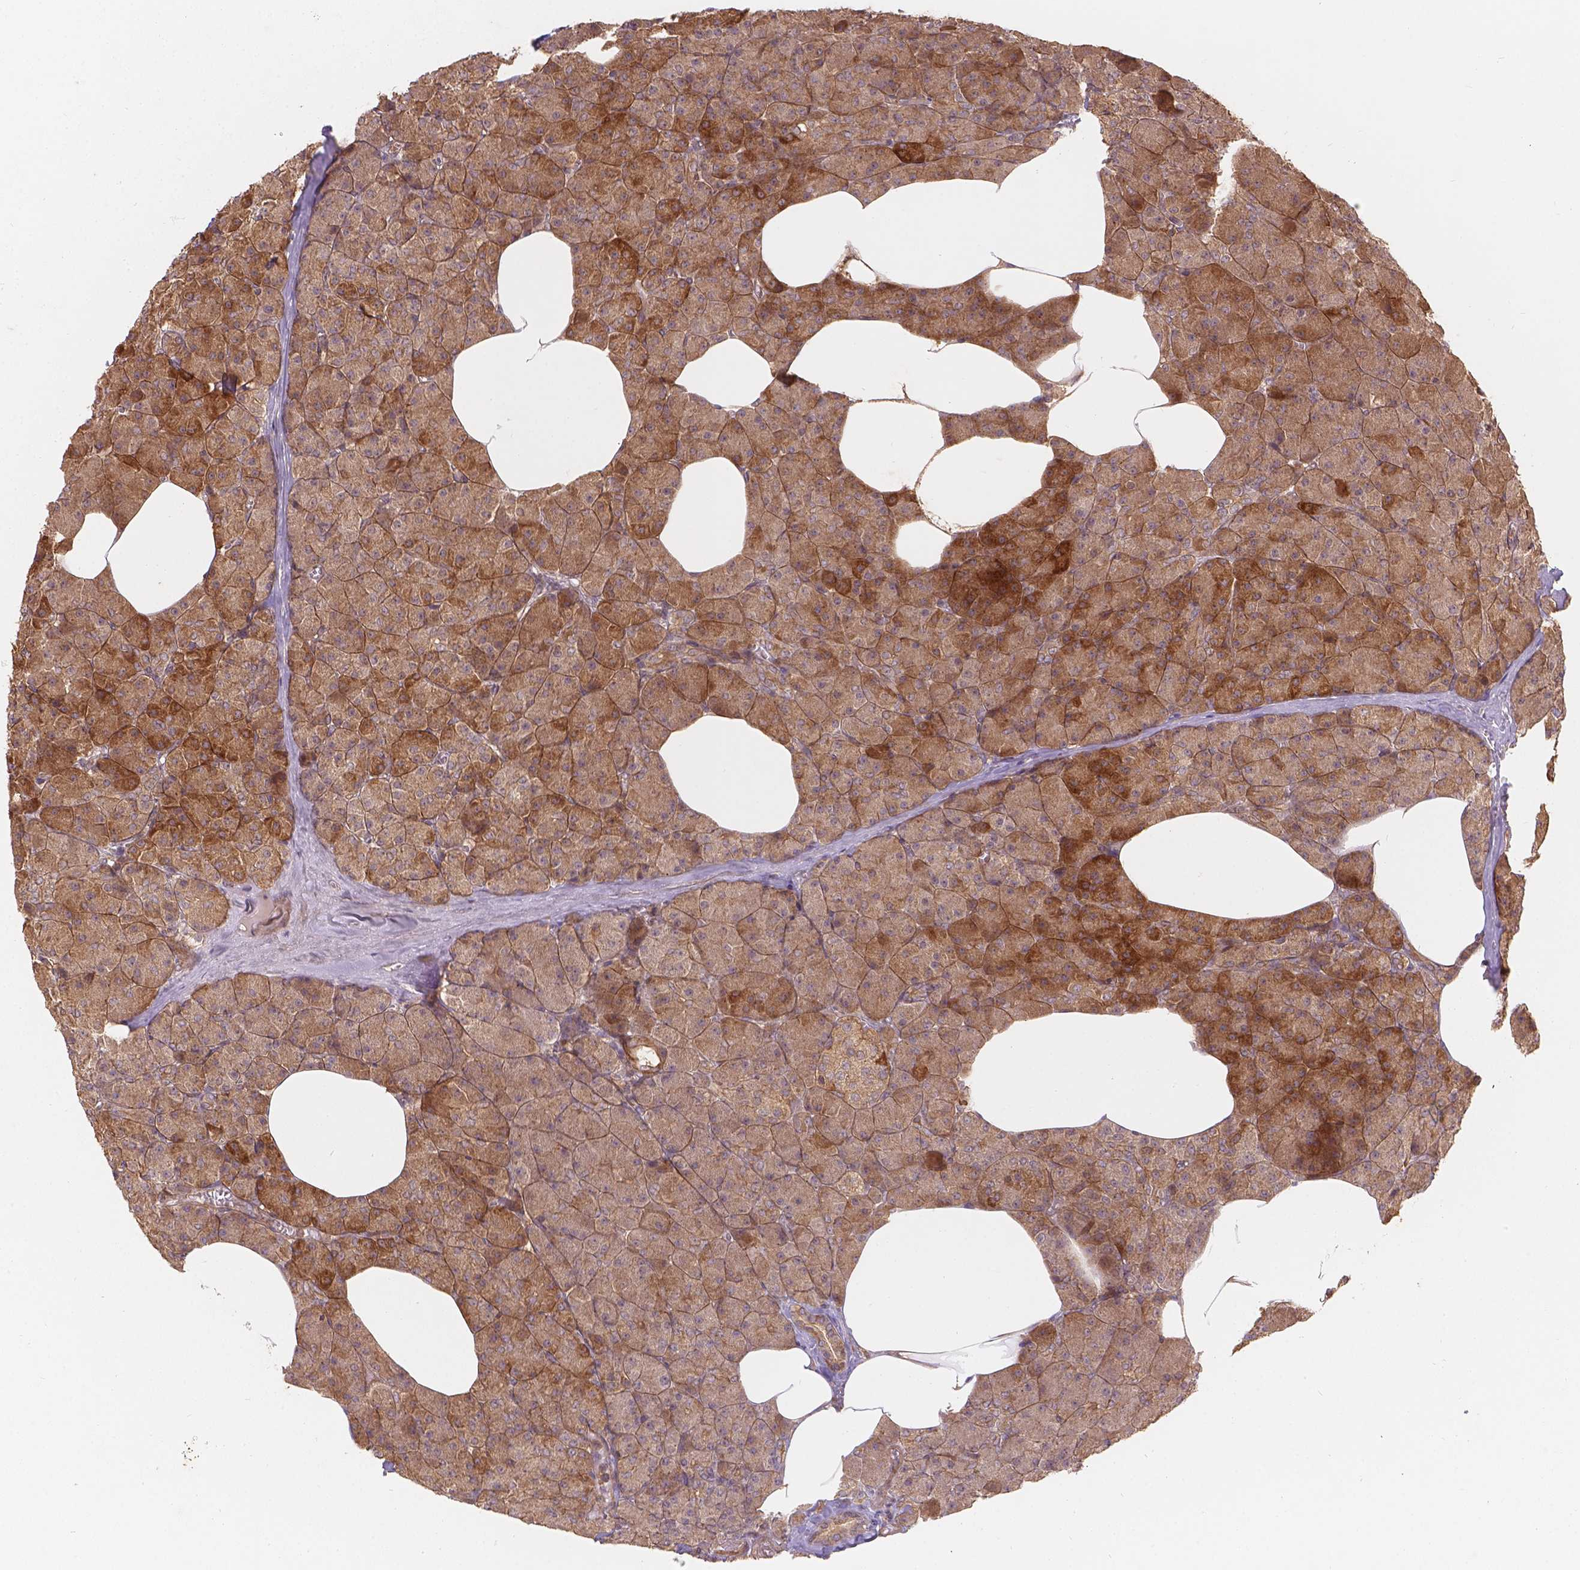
{"staining": {"intensity": "moderate", "quantity": ">75%", "location": "cytoplasmic/membranous"}, "tissue": "pancreas", "cell_type": "Exocrine glandular cells", "image_type": "normal", "snomed": [{"axis": "morphology", "description": "Normal tissue, NOS"}, {"axis": "topography", "description": "Pancreas"}], "caption": "The immunohistochemical stain highlights moderate cytoplasmic/membranous expression in exocrine glandular cells of unremarkable pancreas.", "gene": "XPR1", "patient": {"sex": "female", "age": 45}}